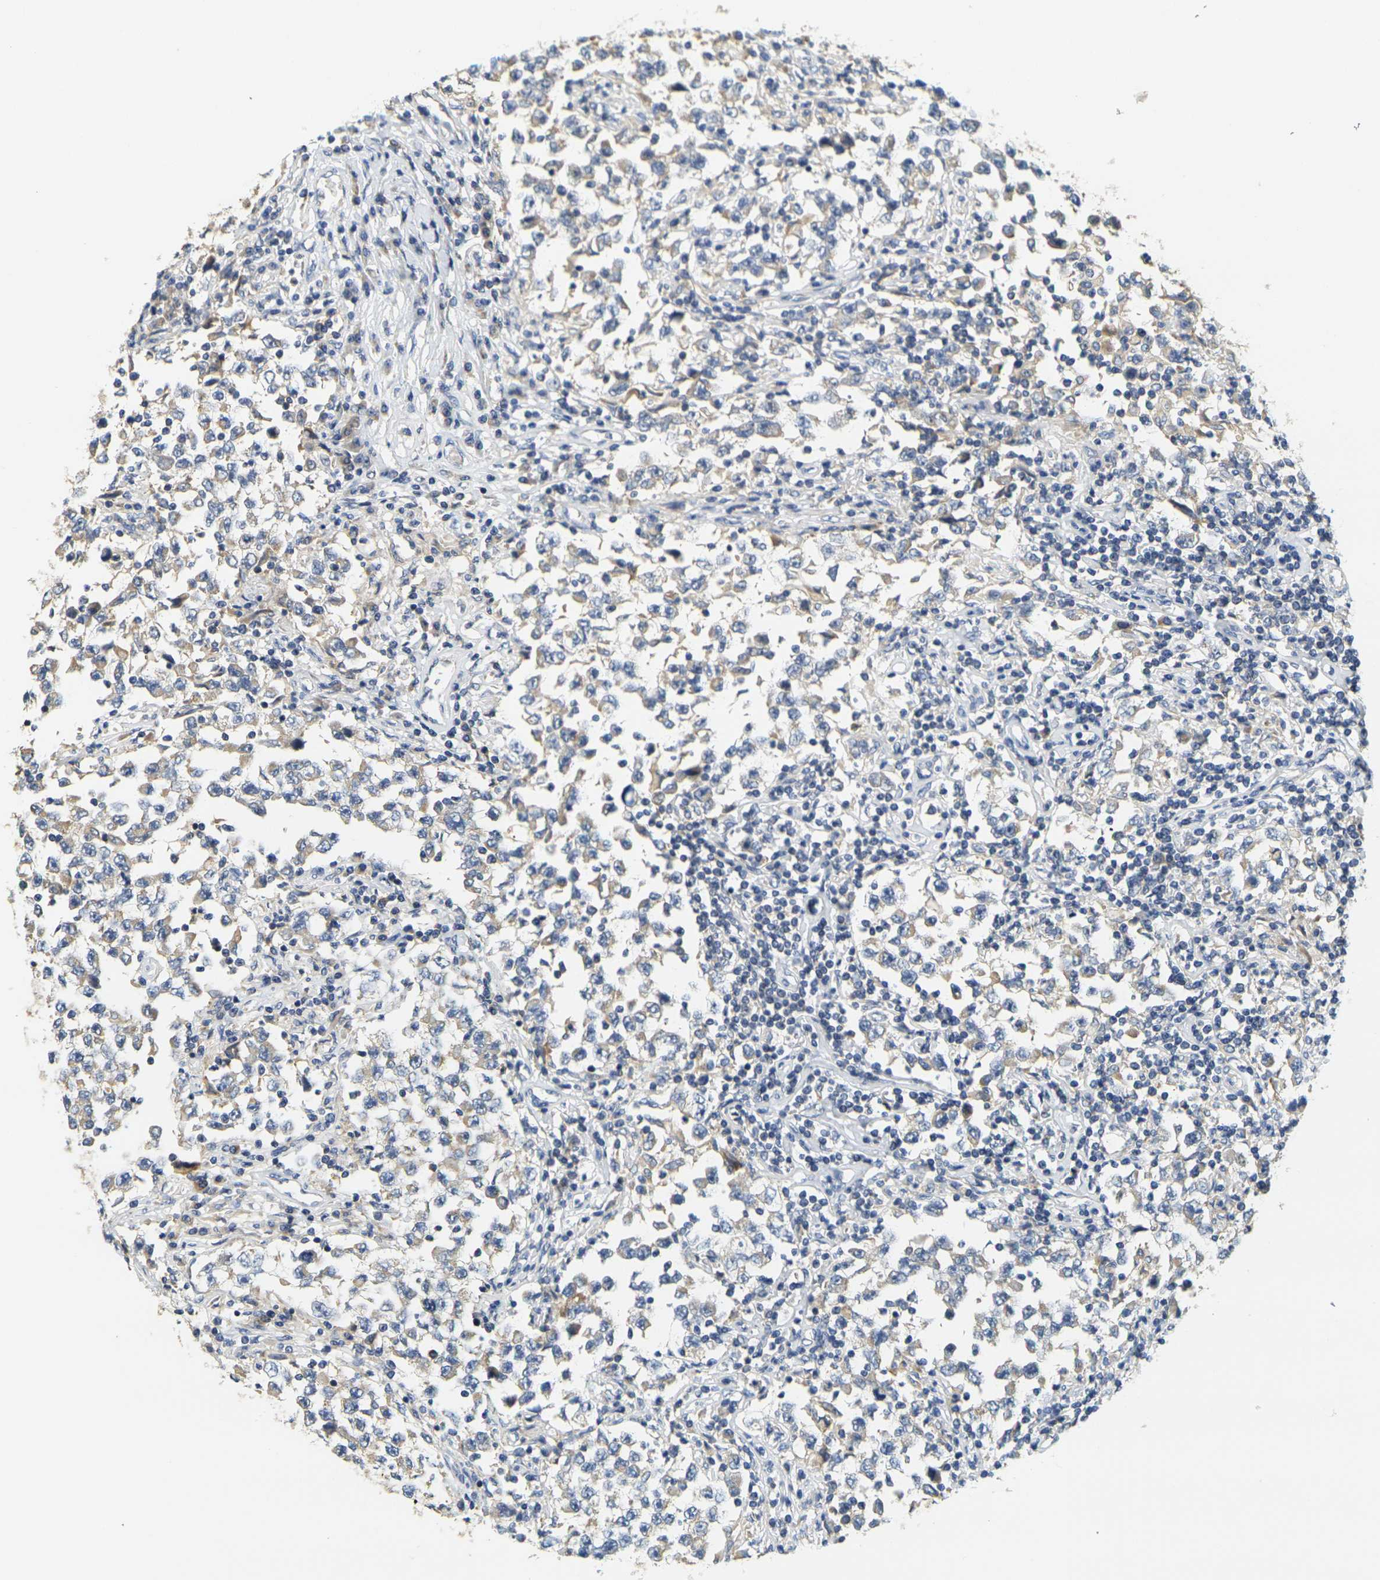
{"staining": {"intensity": "weak", "quantity": ">75%", "location": "cytoplasmic/membranous"}, "tissue": "testis cancer", "cell_type": "Tumor cells", "image_type": "cancer", "snomed": [{"axis": "morphology", "description": "Carcinoma, Embryonal, NOS"}, {"axis": "topography", "description": "Testis"}], "caption": "Human embryonal carcinoma (testis) stained for a protein (brown) exhibits weak cytoplasmic/membranous positive positivity in about >75% of tumor cells.", "gene": "GDAP1", "patient": {"sex": "male", "age": 21}}